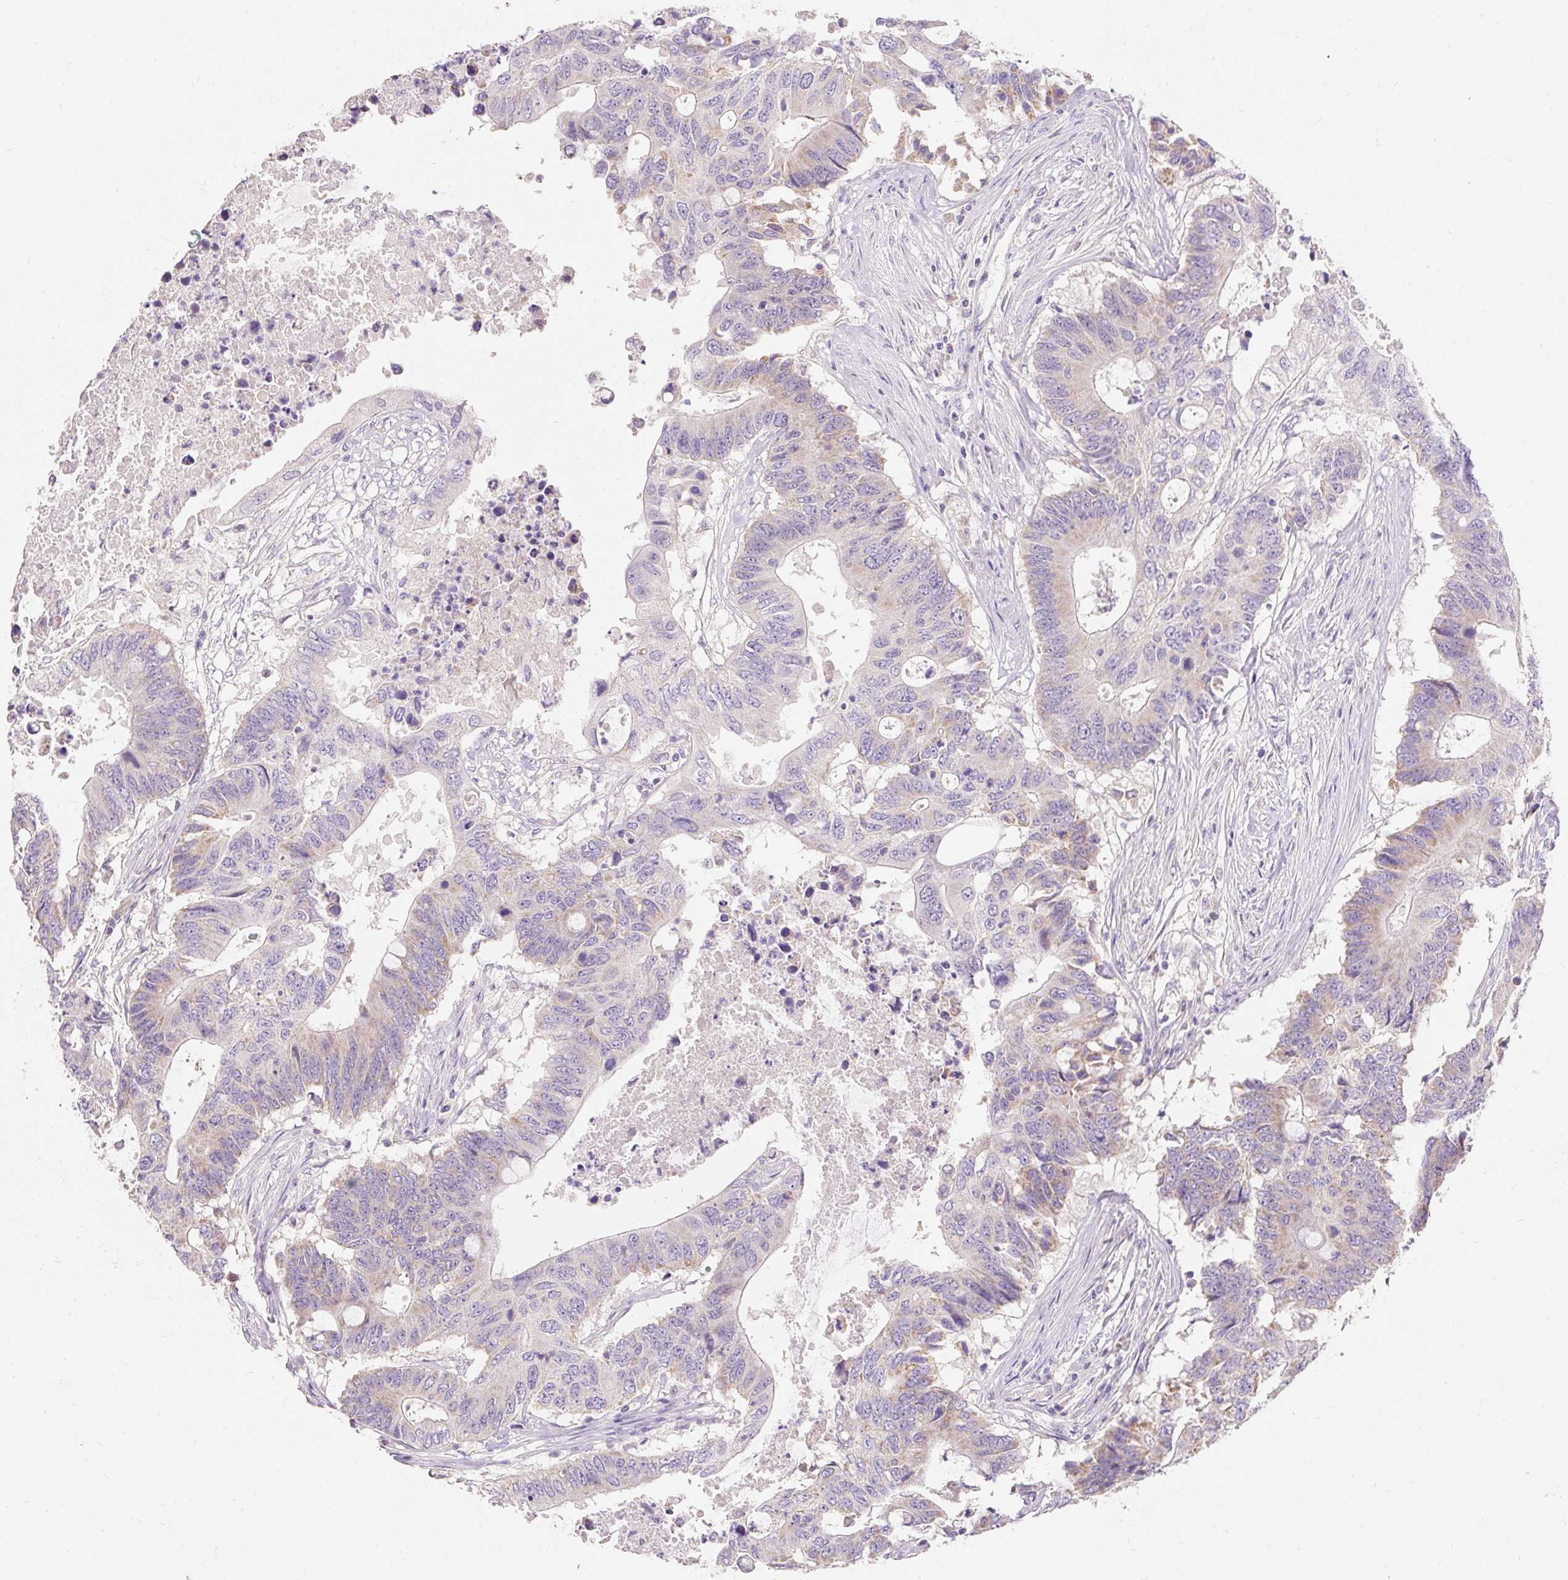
{"staining": {"intensity": "negative", "quantity": "none", "location": "none"}, "tissue": "colorectal cancer", "cell_type": "Tumor cells", "image_type": "cancer", "snomed": [{"axis": "morphology", "description": "Adenocarcinoma, NOS"}, {"axis": "topography", "description": "Colon"}], "caption": "High magnification brightfield microscopy of colorectal adenocarcinoma stained with DAB (3,3'-diaminobenzidine) (brown) and counterstained with hematoxylin (blue): tumor cells show no significant positivity.", "gene": "PMAIP1", "patient": {"sex": "male", "age": 71}}